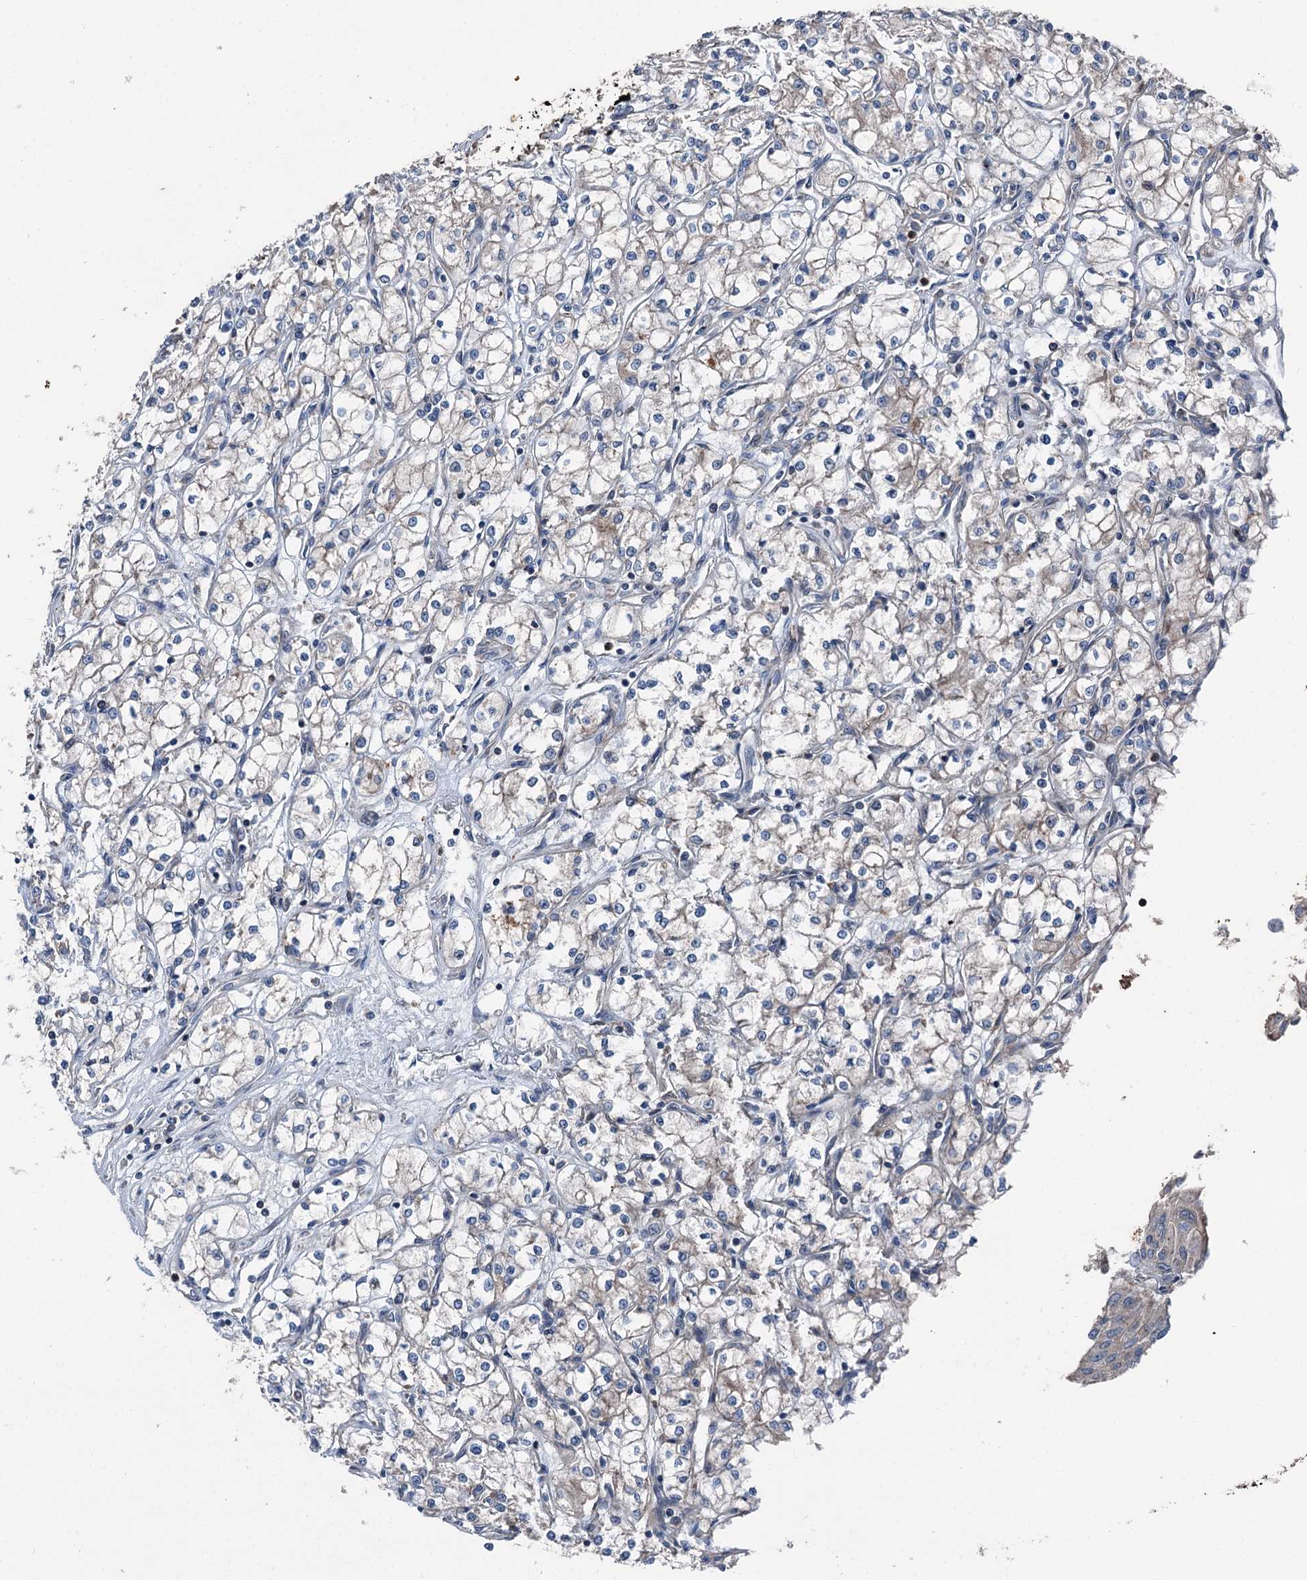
{"staining": {"intensity": "weak", "quantity": "<25%", "location": "cytoplasmic/membranous"}, "tissue": "renal cancer", "cell_type": "Tumor cells", "image_type": "cancer", "snomed": [{"axis": "morphology", "description": "Adenocarcinoma, NOS"}, {"axis": "topography", "description": "Kidney"}], "caption": "Renal adenocarcinoma was stained to show a protein in brown. There is no significant staining in tumor cells.", "gene": "RUFY1", "patient": {"sex": "male", "age": 59}}